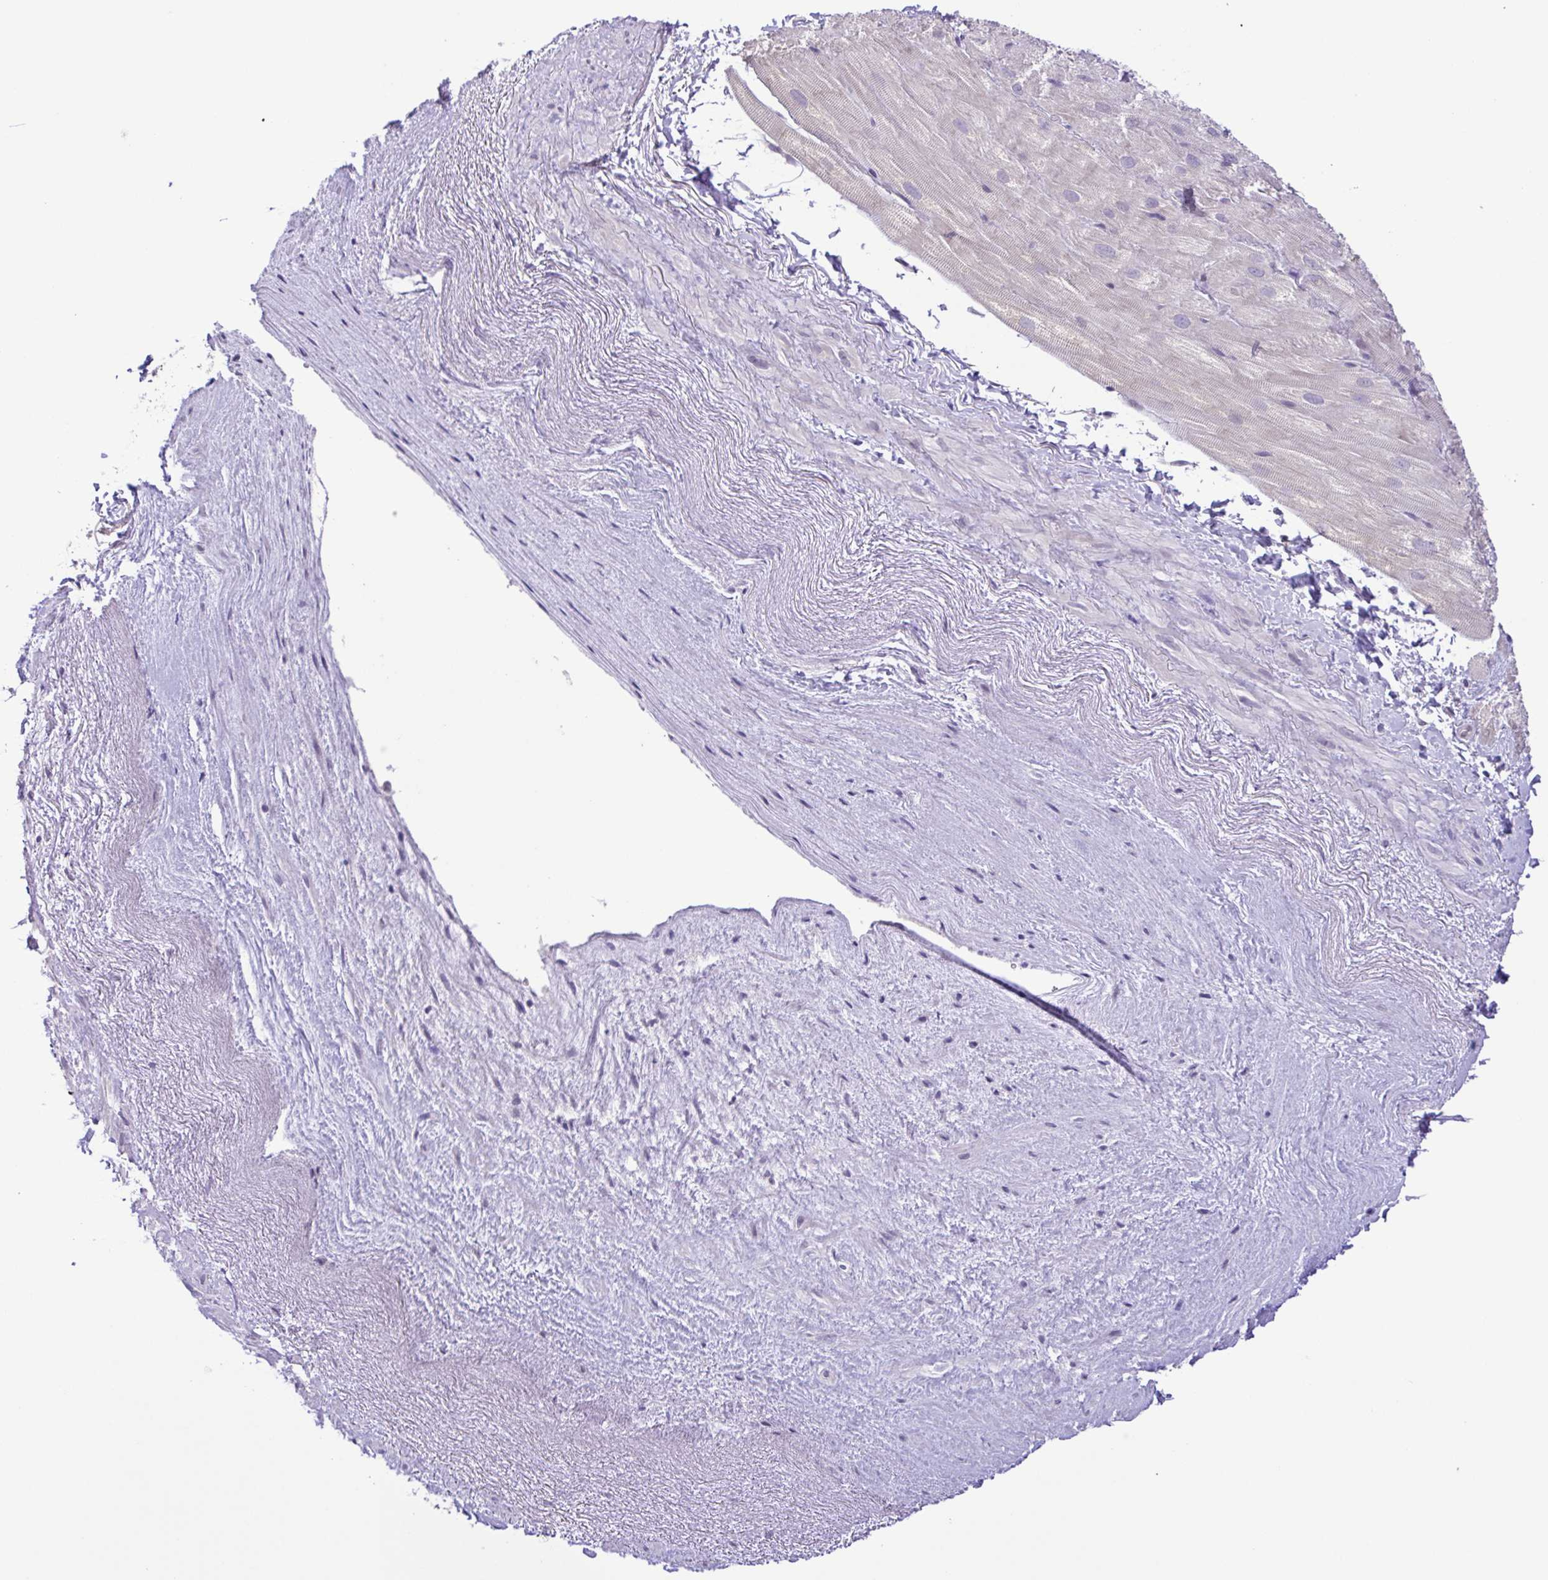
{"staining": {"intensity": "negative", "quantity": "none", "location": "none"}, "tissue": "heart muscle", "cell_type": "Cardiomyocytes", "image_type": "normal", "snomed": [{"axis": "morphology", "description": "Normal tissue, NOS"}, {"axis": "topography", "description": "Heart"}], "caption": "High magnification brightfield microscopy of benign heart muscle stained with DAB (3,3'-diaminobenzidine) (brown) and counterstained with hematoxylin (blue): cardiomyocytes show no significant positivity. The staining is performed using DAB brown chromogen with nuclei counter-stained in using hematoxylin.", "gene": "IL1RN", "patient": {"sex": "male", "age": 62}}